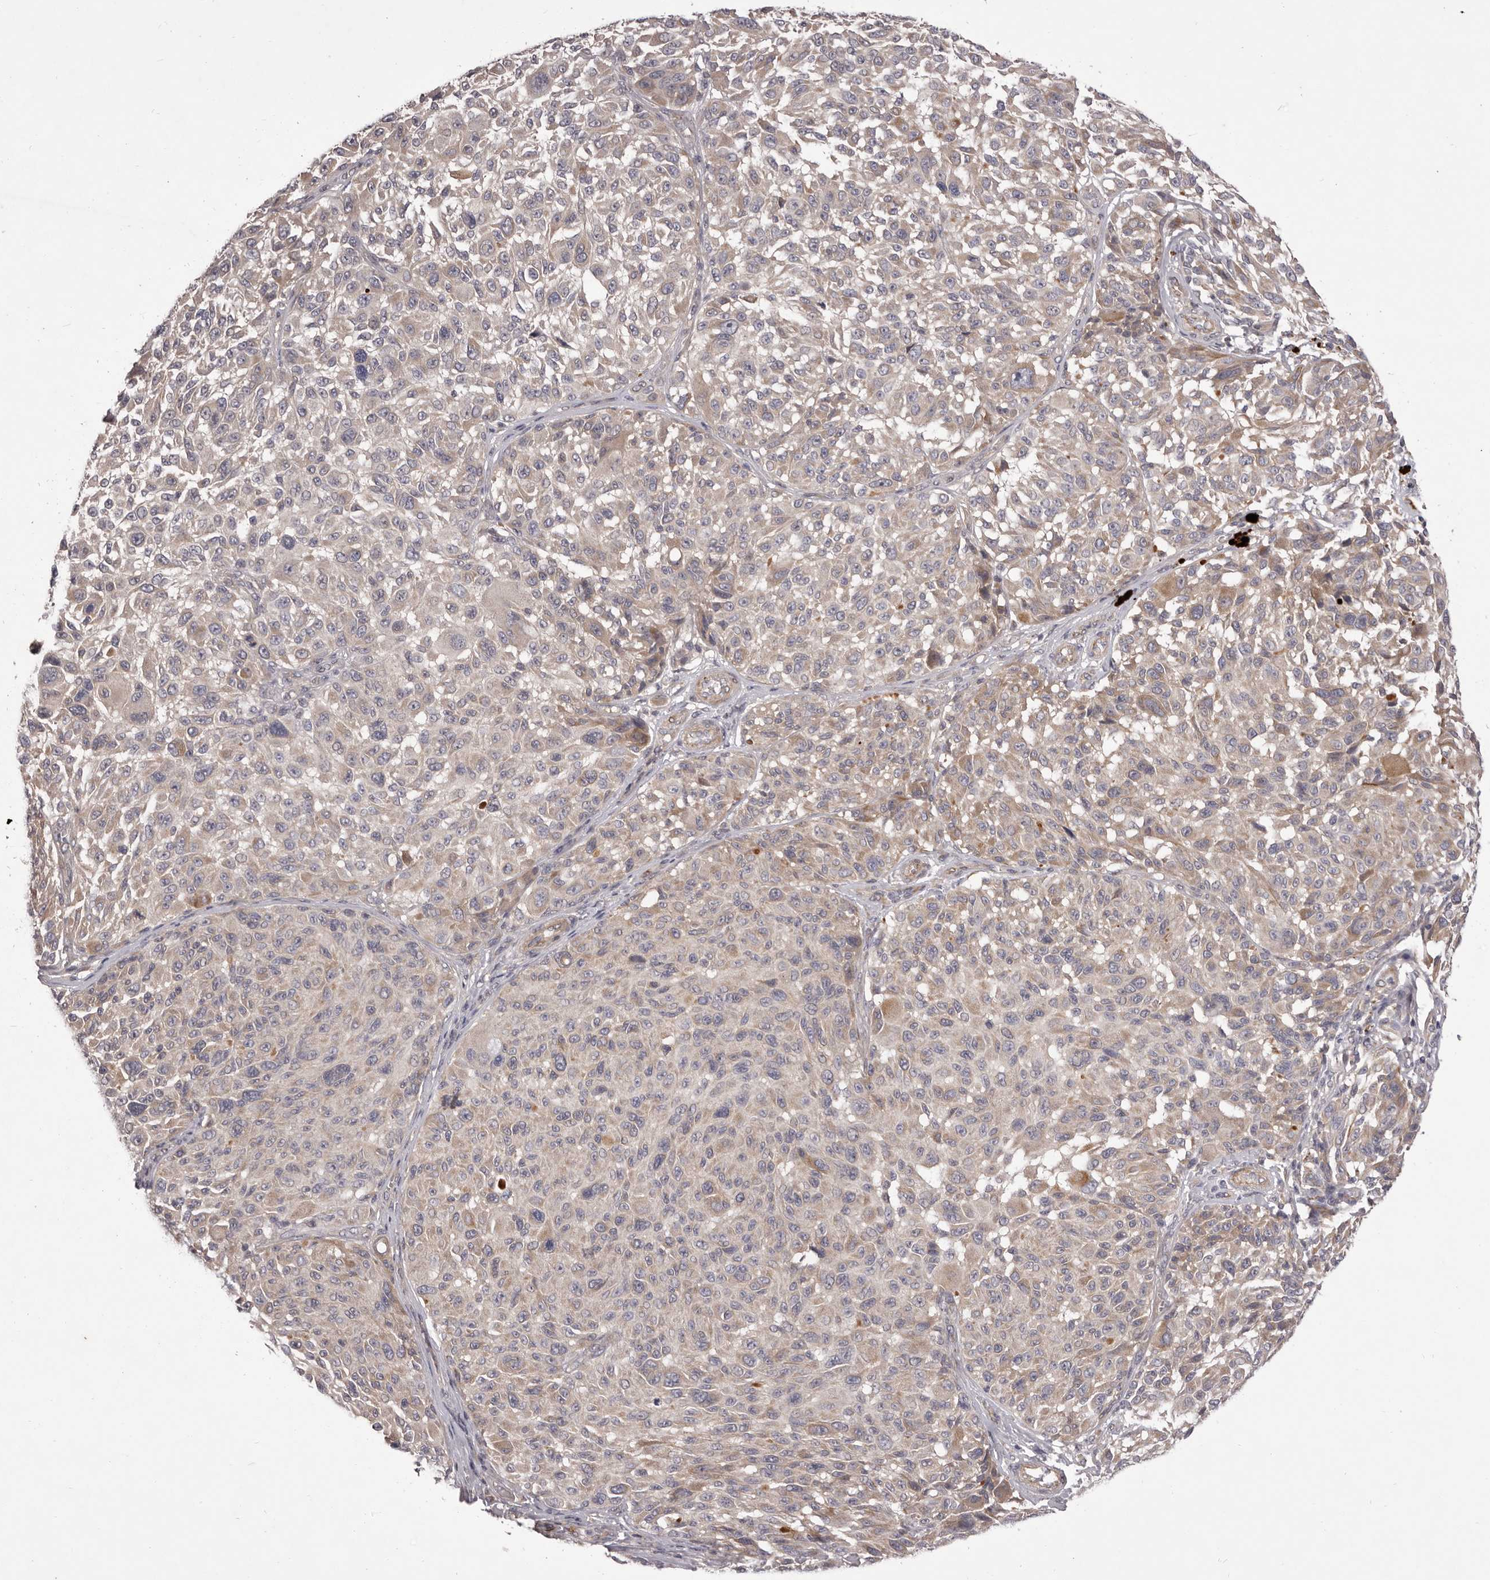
{"staining": {"intensity": "moderate", "quantity": "<25%", "location": "cytoplasmic/membranous"}, "tissue": "melanoma", "cell_type": "Tumor cells", "image_type": "cancer", "snomed": [{"axis": "morphology", "description": "Malignant melanoma, NOS"}, {"axis": "topography", "description": "Skin"}], "caption": "An immunohistochemistry micrograph of tumor tissue is shown. Protein staining in brown labels moderate cytoplasmic/membranous positivity in melanoma within tumor cells.", "gene": "PNRC1", "patient": {"sex": "male", "age": 83}}